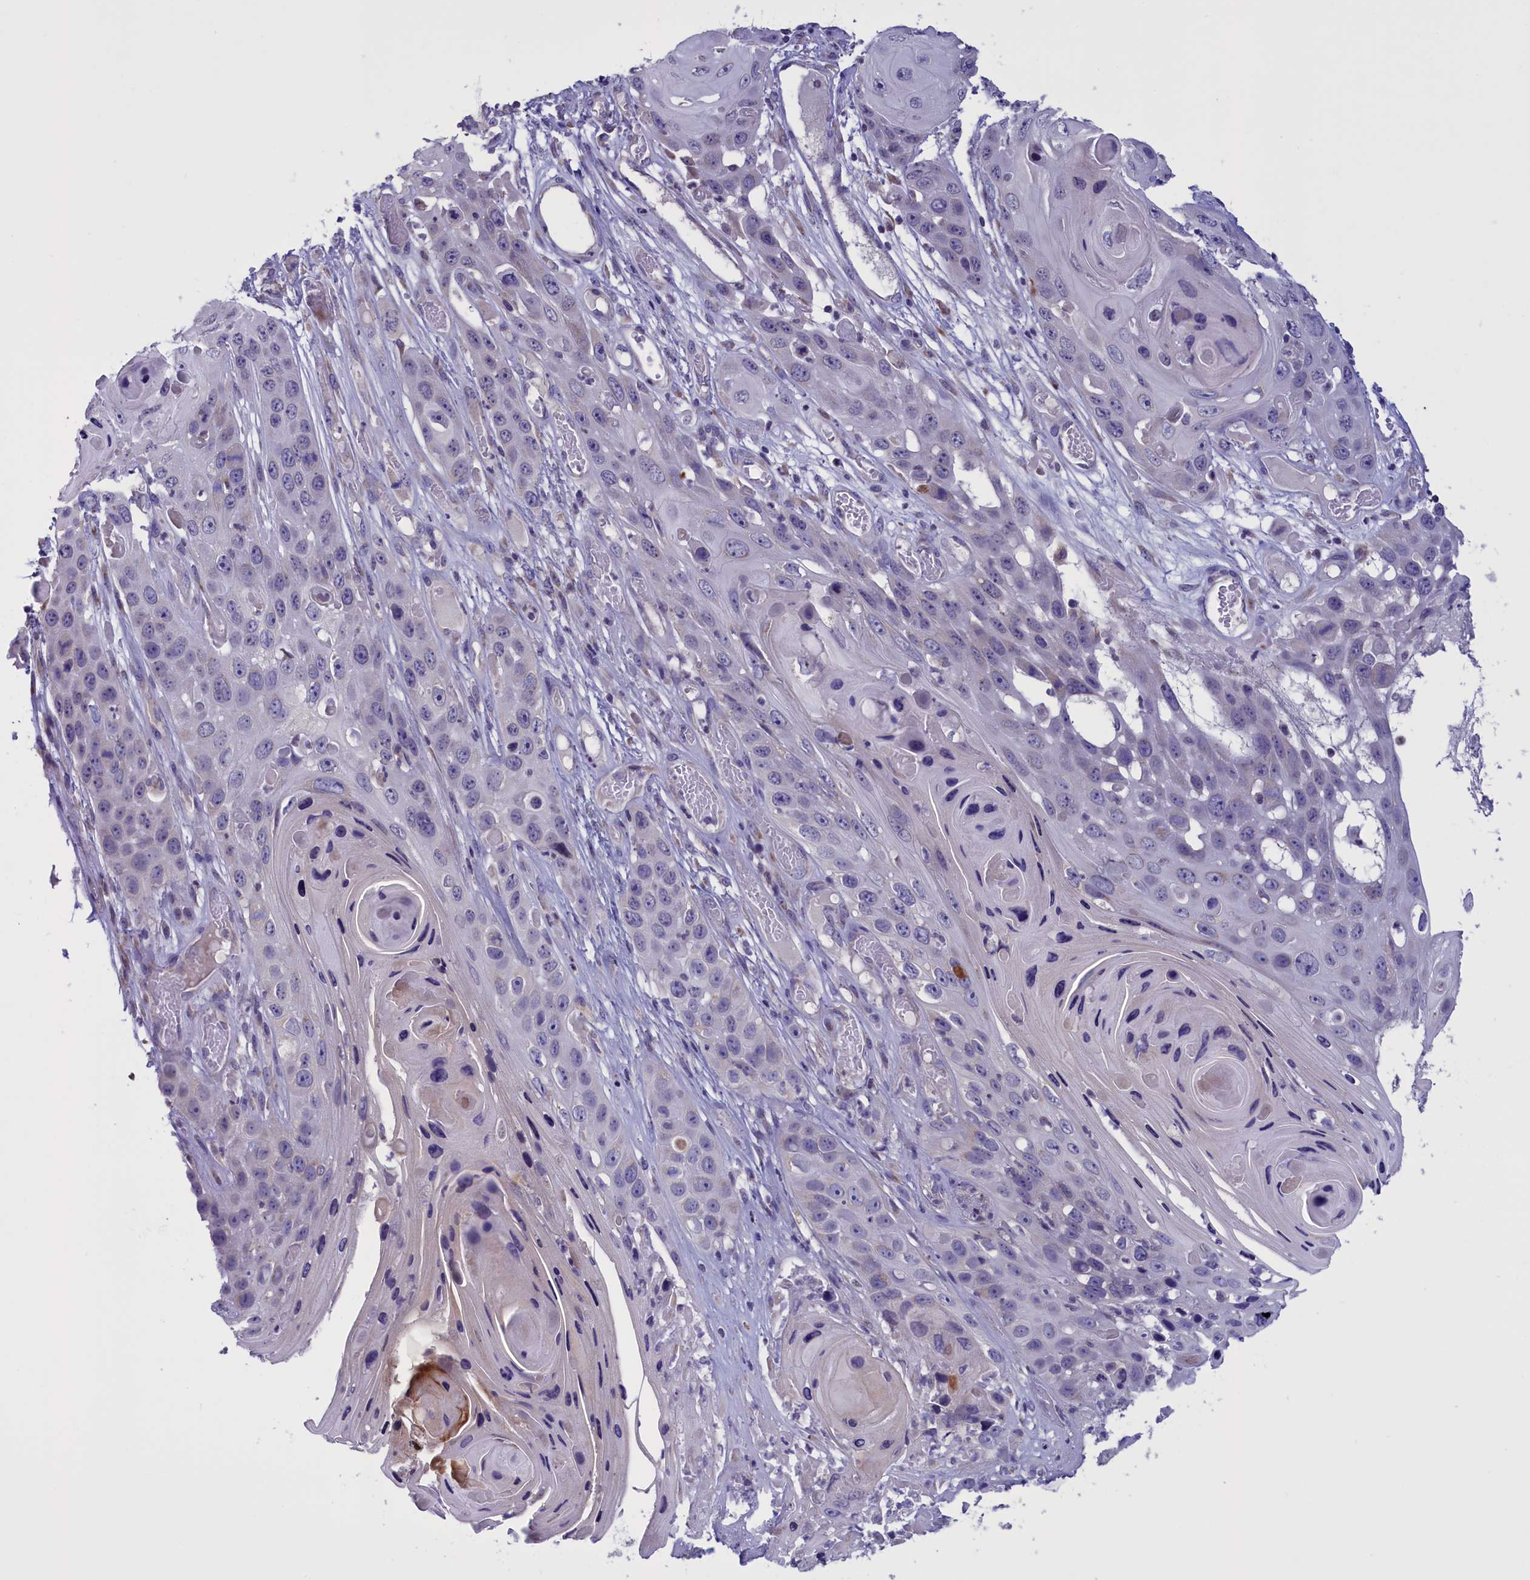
{"staining": {"intensity": "negative", "quantity": "none", "location": "none"}, "tissue": "skin cancer", "cell_type": "Tumor cells", "image_type": "cancer", "snomed": [{"axis": "morphology", "description": "Squamous cell carcinoma, NOS"}, {"axis": "topography", "description": "Skin"}], "caption": "Tumor cells show no significant protein staining in squamous cell carcinoma (skin). (Immunohistochemistry, brightfield microscopy, high magnification).", "gene": "PARS2", "patient": {"sex": "male", "age": 55}}